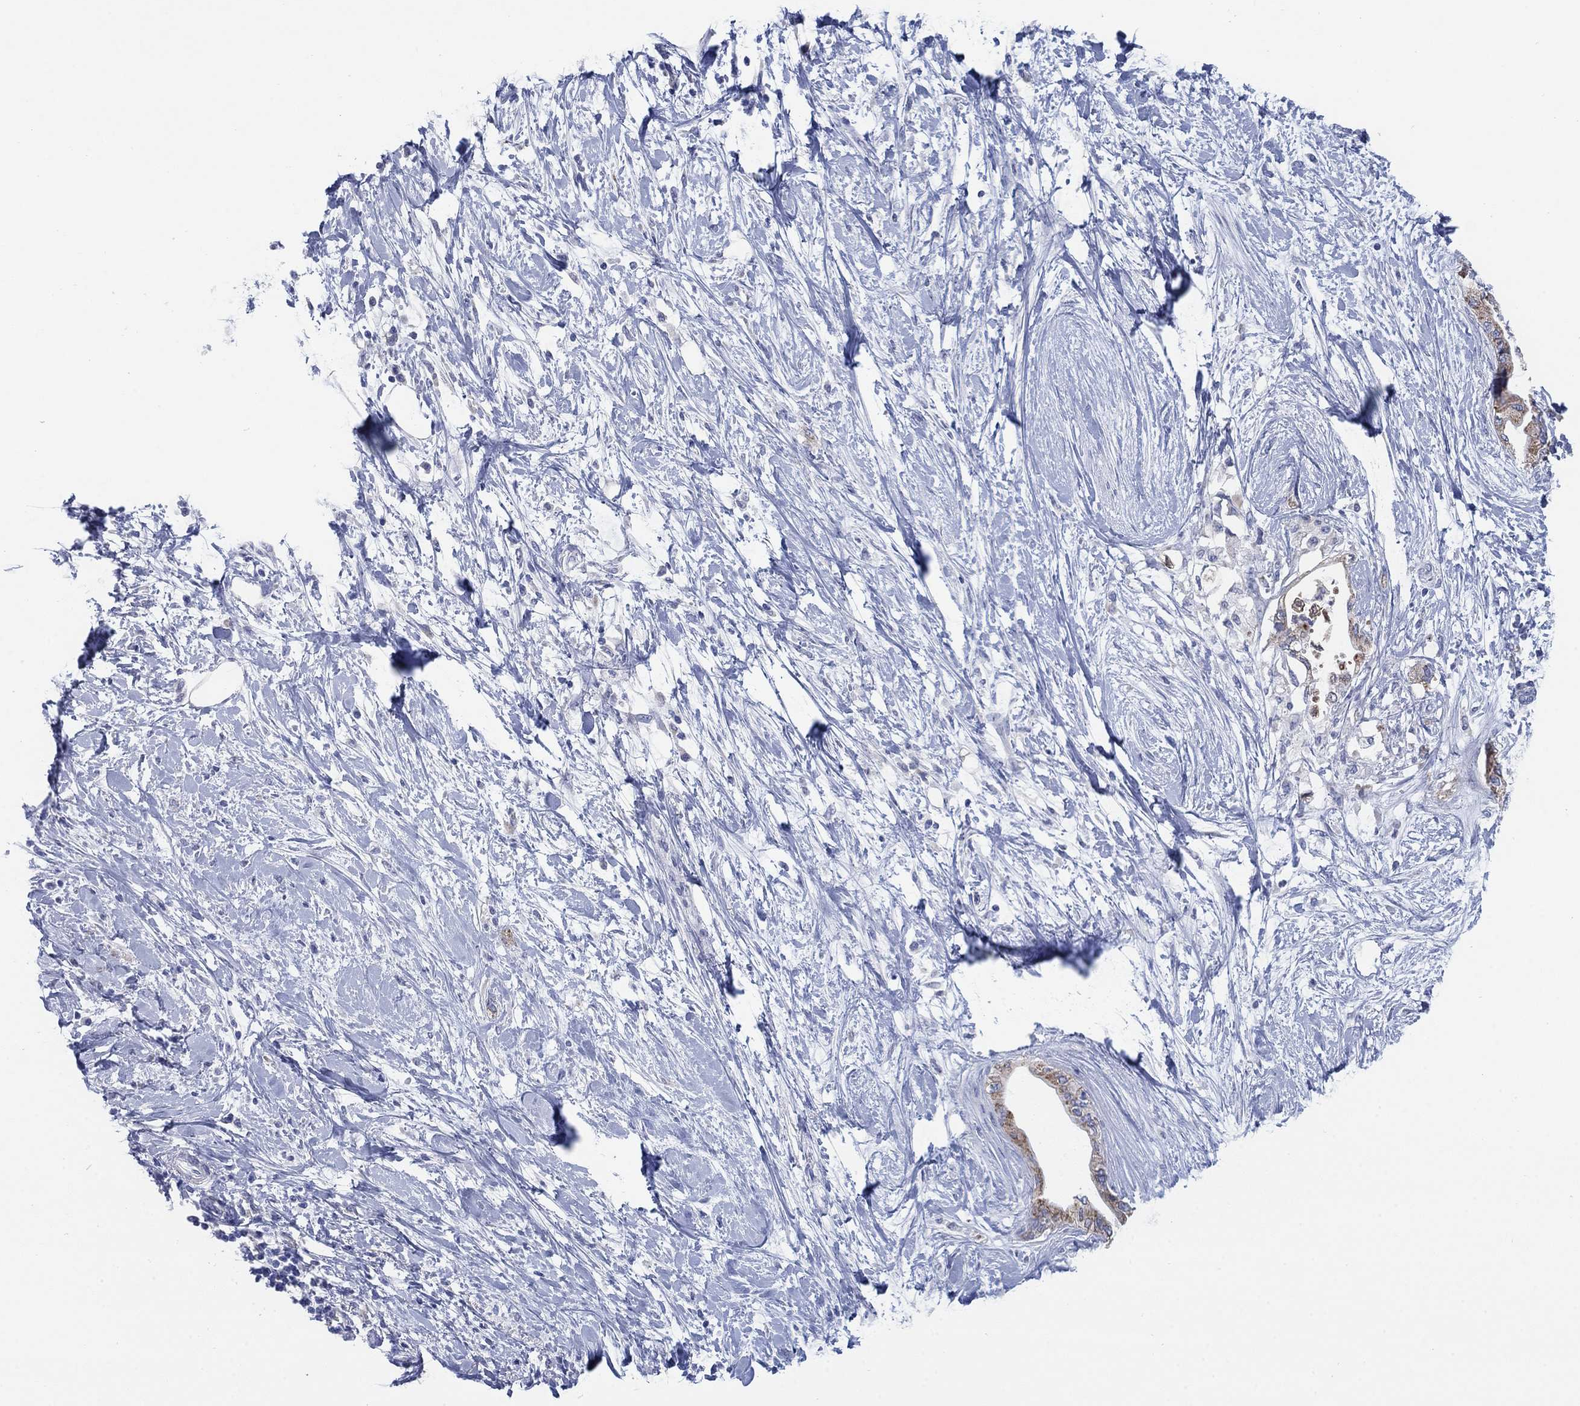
{"staining": {"intensity": "moderate", "quantity": ">75%", "location": "cytoplasmic/membranous"}, "tissue": "pancreatic cancer", "cell_type": "Tumor cells", "image_type": "cancer", "snomed": [{"axis": "morphology", "description": "Normal tissue, NOS"}, {"axis": "morphology", "description": "Adenocarcinoma, NOS"}, {"axis": "topography", "description": "Pancreas"}, {"axis": "topography", "description": "Duodenum"}], "caption": "Immunohistochemical staining of human pancreatic cancer shows moderate cytoplasmic/membranous protein positivity in about >75% of tumor cells.", "gene": "SCCPDH", "patient": {"sex": "female", "age": 60}}